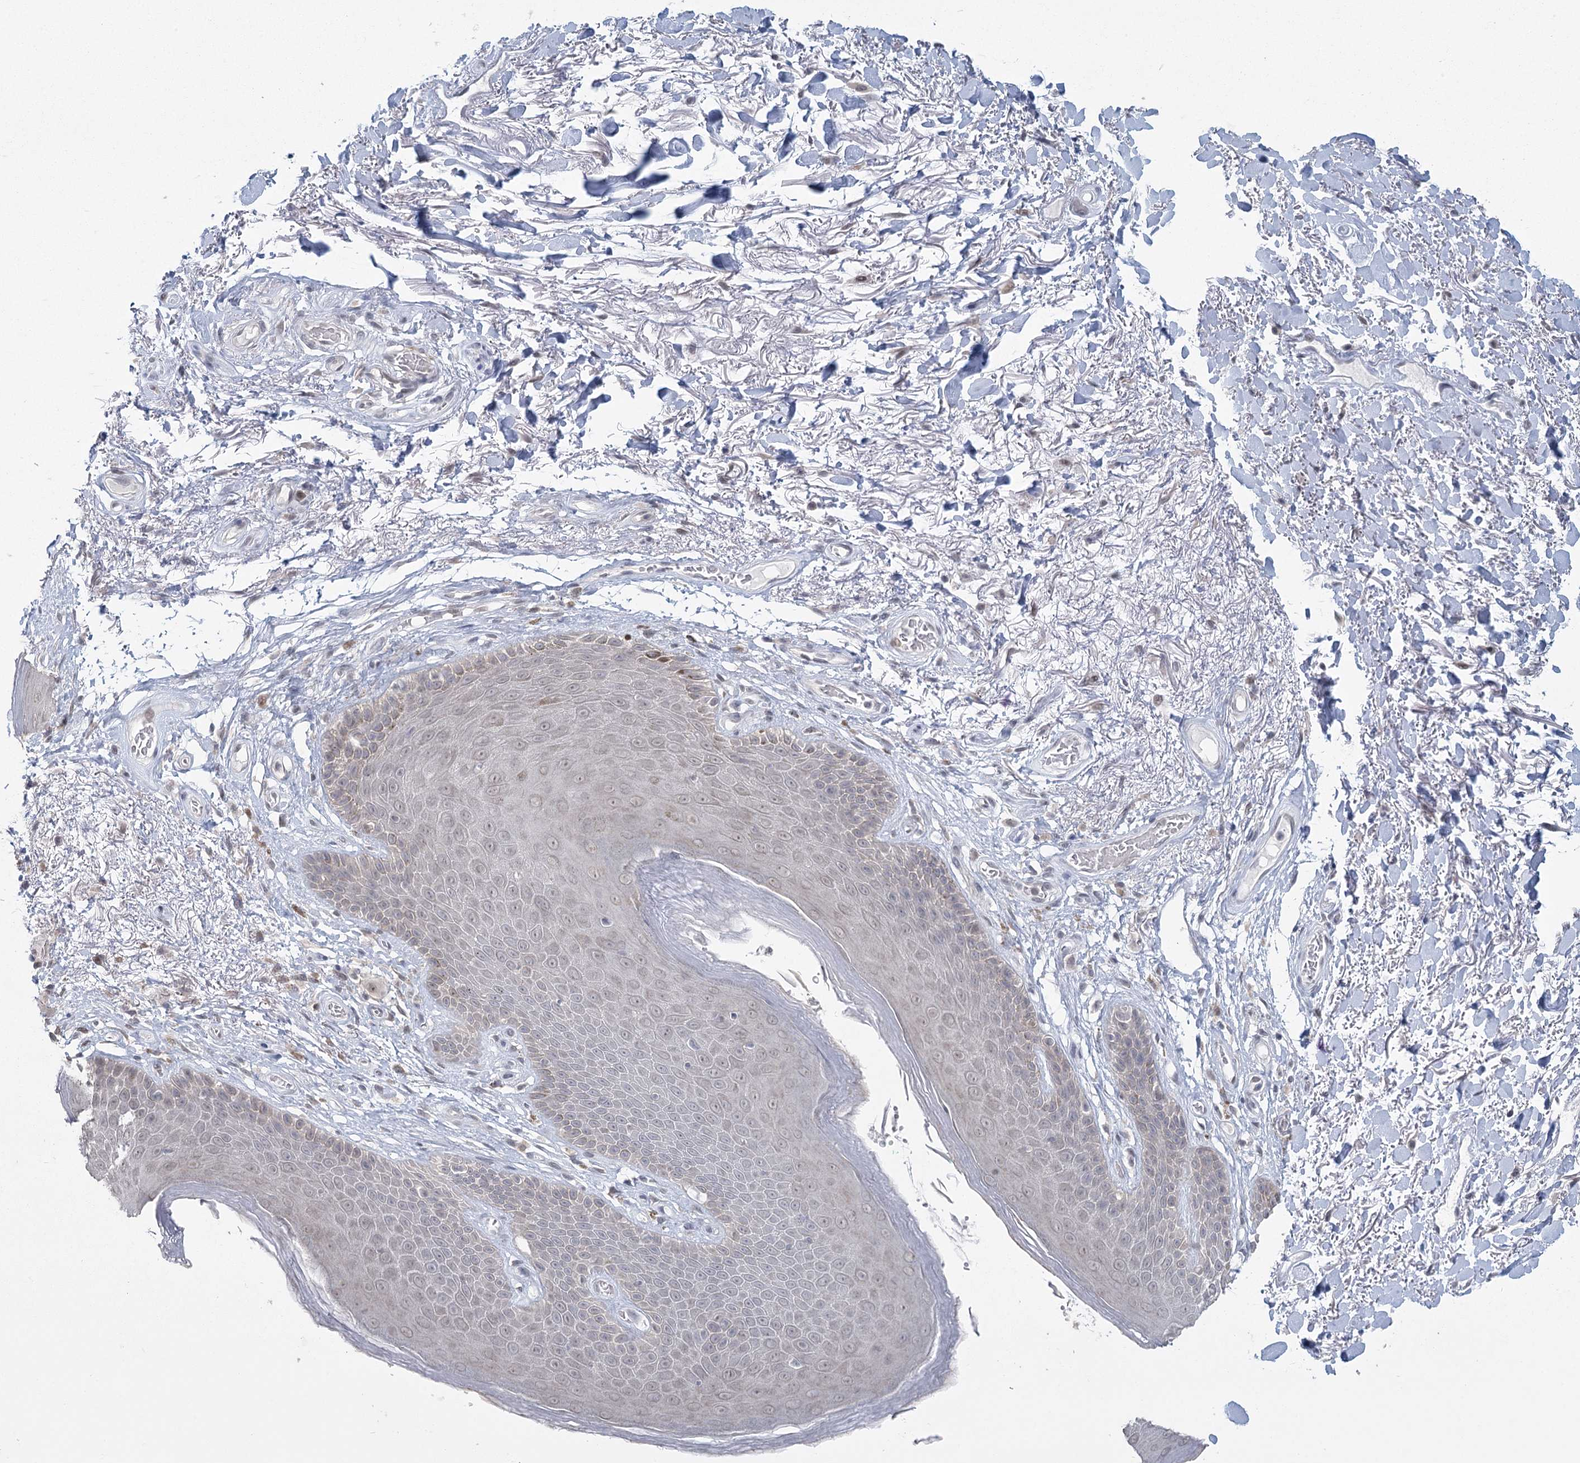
{"staining": {"intensity": "negative", "quantity": "none", "location": "none"}, "tissue": "skin", "cell_type": "Epidermal cells", "image_type": "normal", "snomed": [{"axis": "morphology", "description": "Normal tissue, NOS"}, {"axis": "topography", "description": "Anal"}], "caption": "An IHC histopathology image of normal skin is shown. There is no staining in epidermal cells of skin. The staining was performed using DAB to visualize the protein expression in brown, while the nuclei were stained in blue with hematoxylin (Magnification: 20x).", "gene": "TMEM70", "patient": {"sex": "male", "age": 74}}